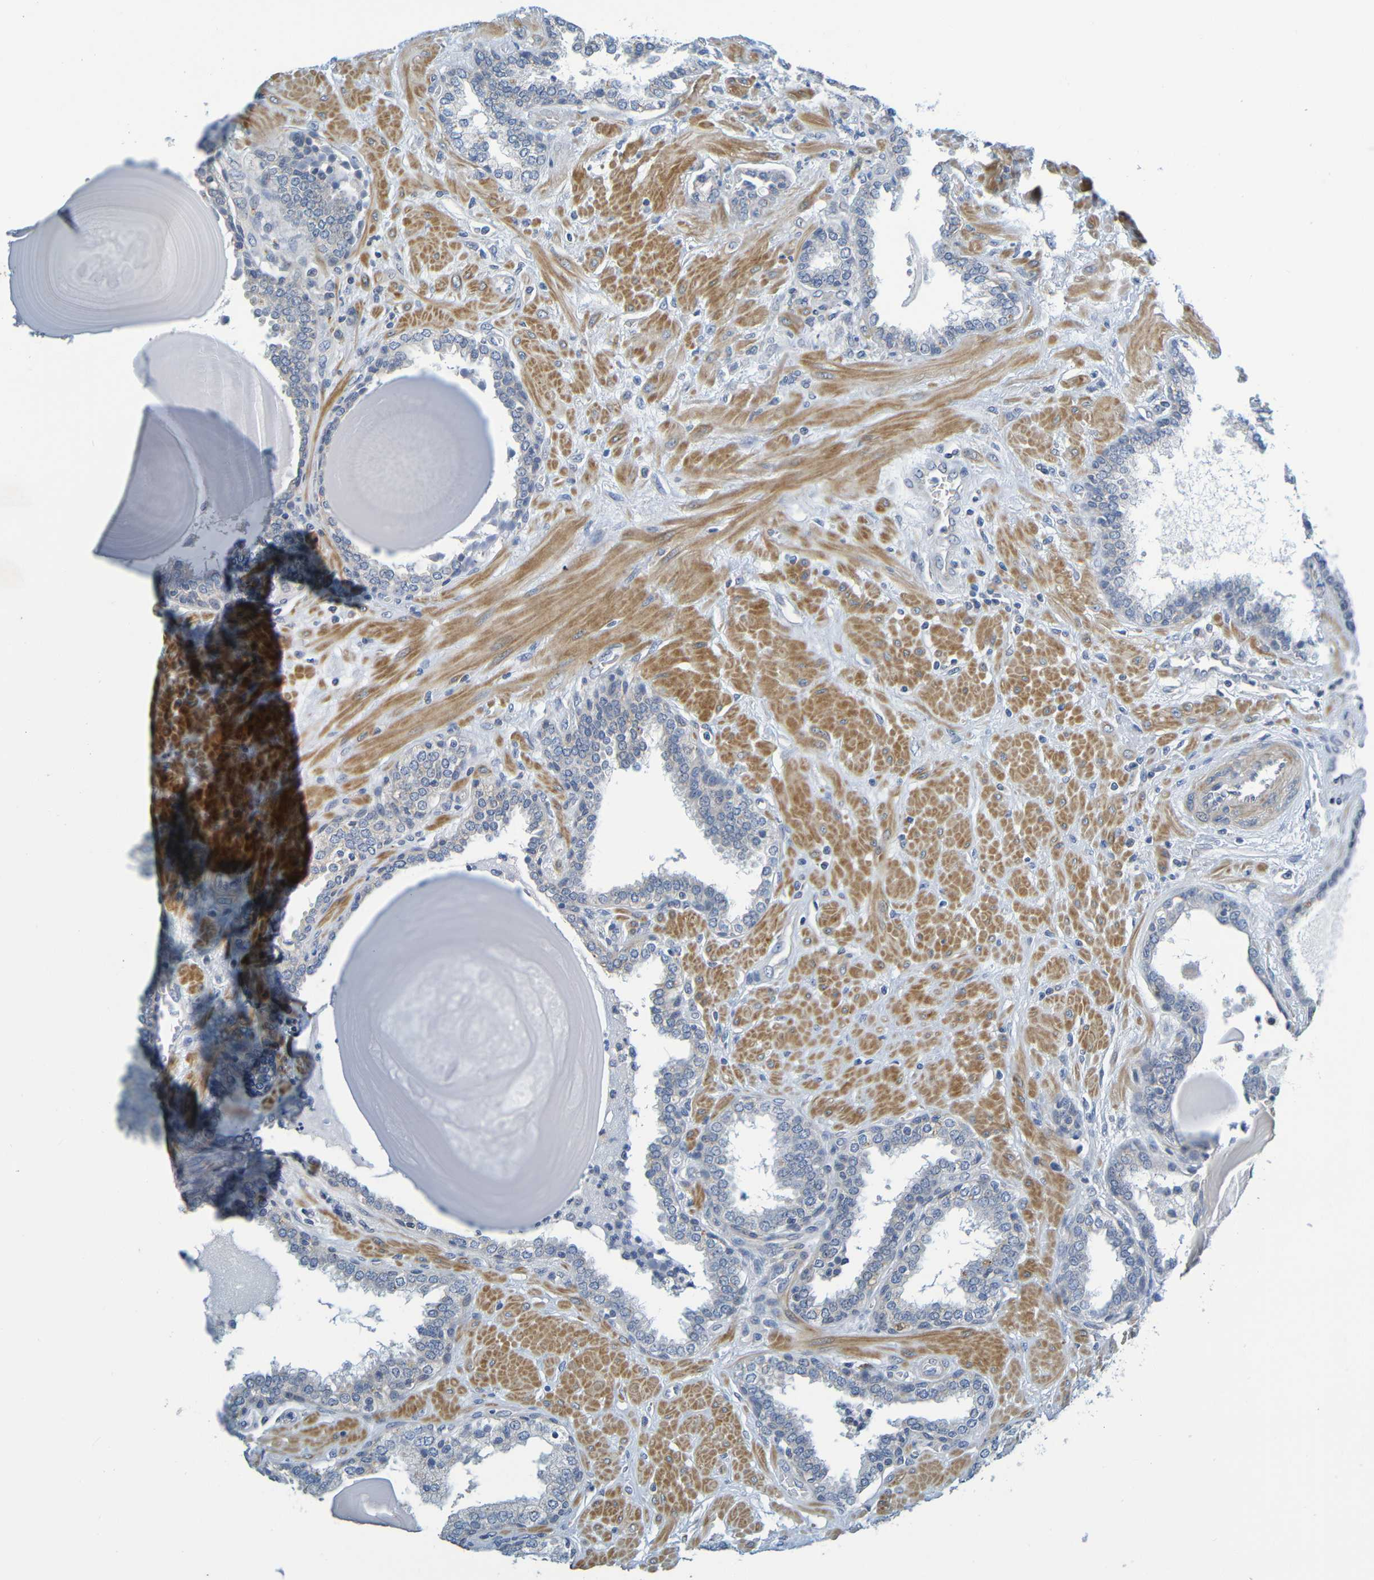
{"staining": {"intensity": "weak", "quantity": "<25%", "location": "cytoplasmic/membranous"}, "tissue": "prostate", "cell_type": "Glandular cells", "image_type": "normal", "snomed": [{"axis": "morphology", "description": "Normal tissue, NOS"}, {"axis": "topography", "description": "Prostate"}], "caption": "The IHC micrograph has no significant positivity in glandular cells of prostate. (DAB IHC with hematoxylin counter stain).", "gene": "CYP4F2", "patient": {"sex": "male", "age": 51}}